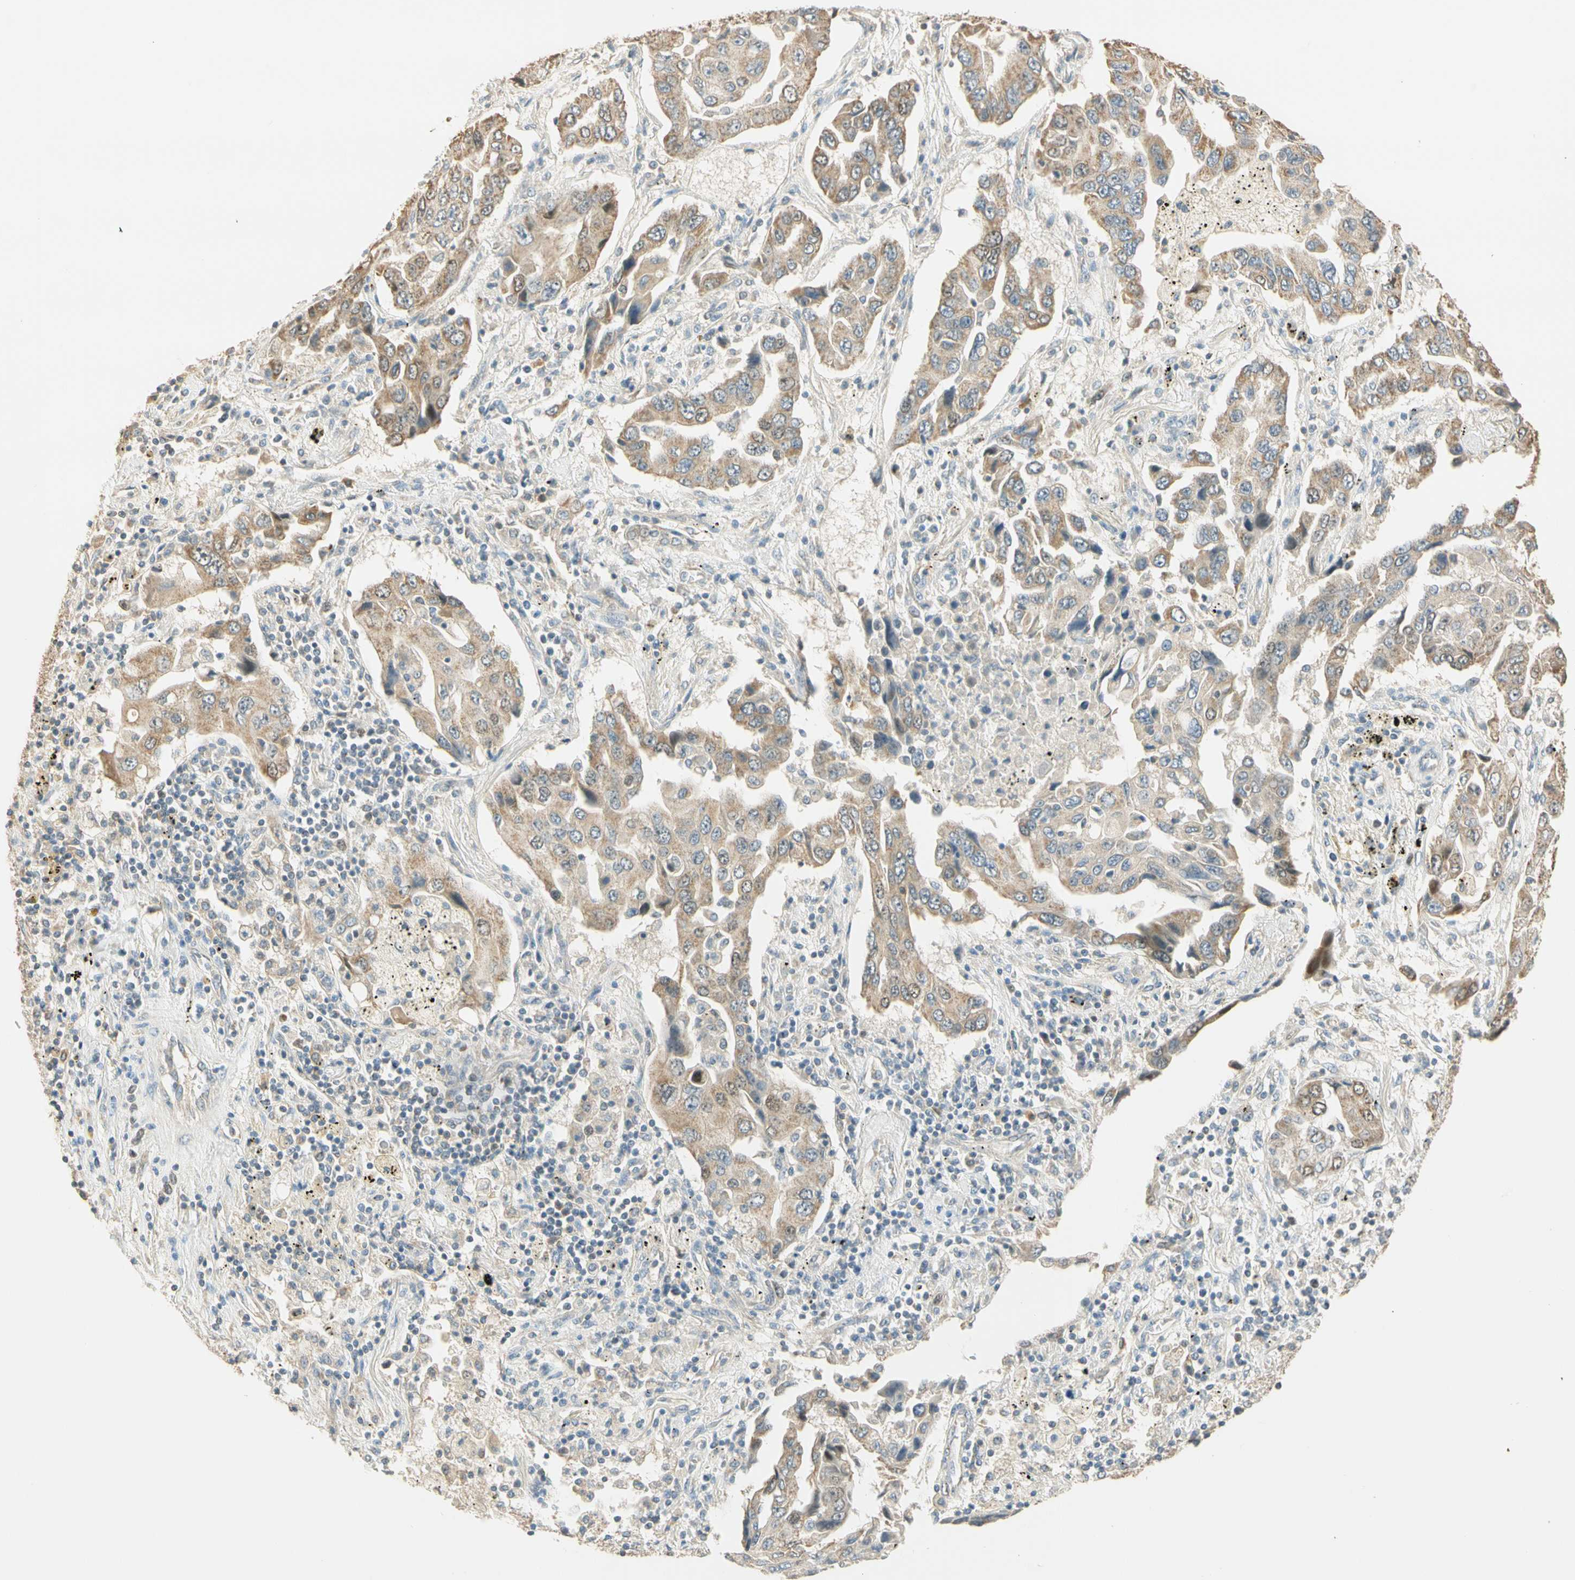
{"staining": {"intensity": "moderate", "quantity": ">75%", "location": "cytoplasmic/membranous"}, "tissue": "lung cancer", "cell_type": "Tumor cells", "image_type": "cancer", "snomed": [{"axis": "morphology", "description": "Adenocarcinoma, NOS"}, {"axis": "topography", "description": "Lung"}], "caption": "Lung cancer was stained to show a protein in brown. There is medium levels of moderate cytoplasmic/membranous staining in about >75% of tumor cells.", "gene": "RAD18", "patient": {"sex": "female", "age": 65}}